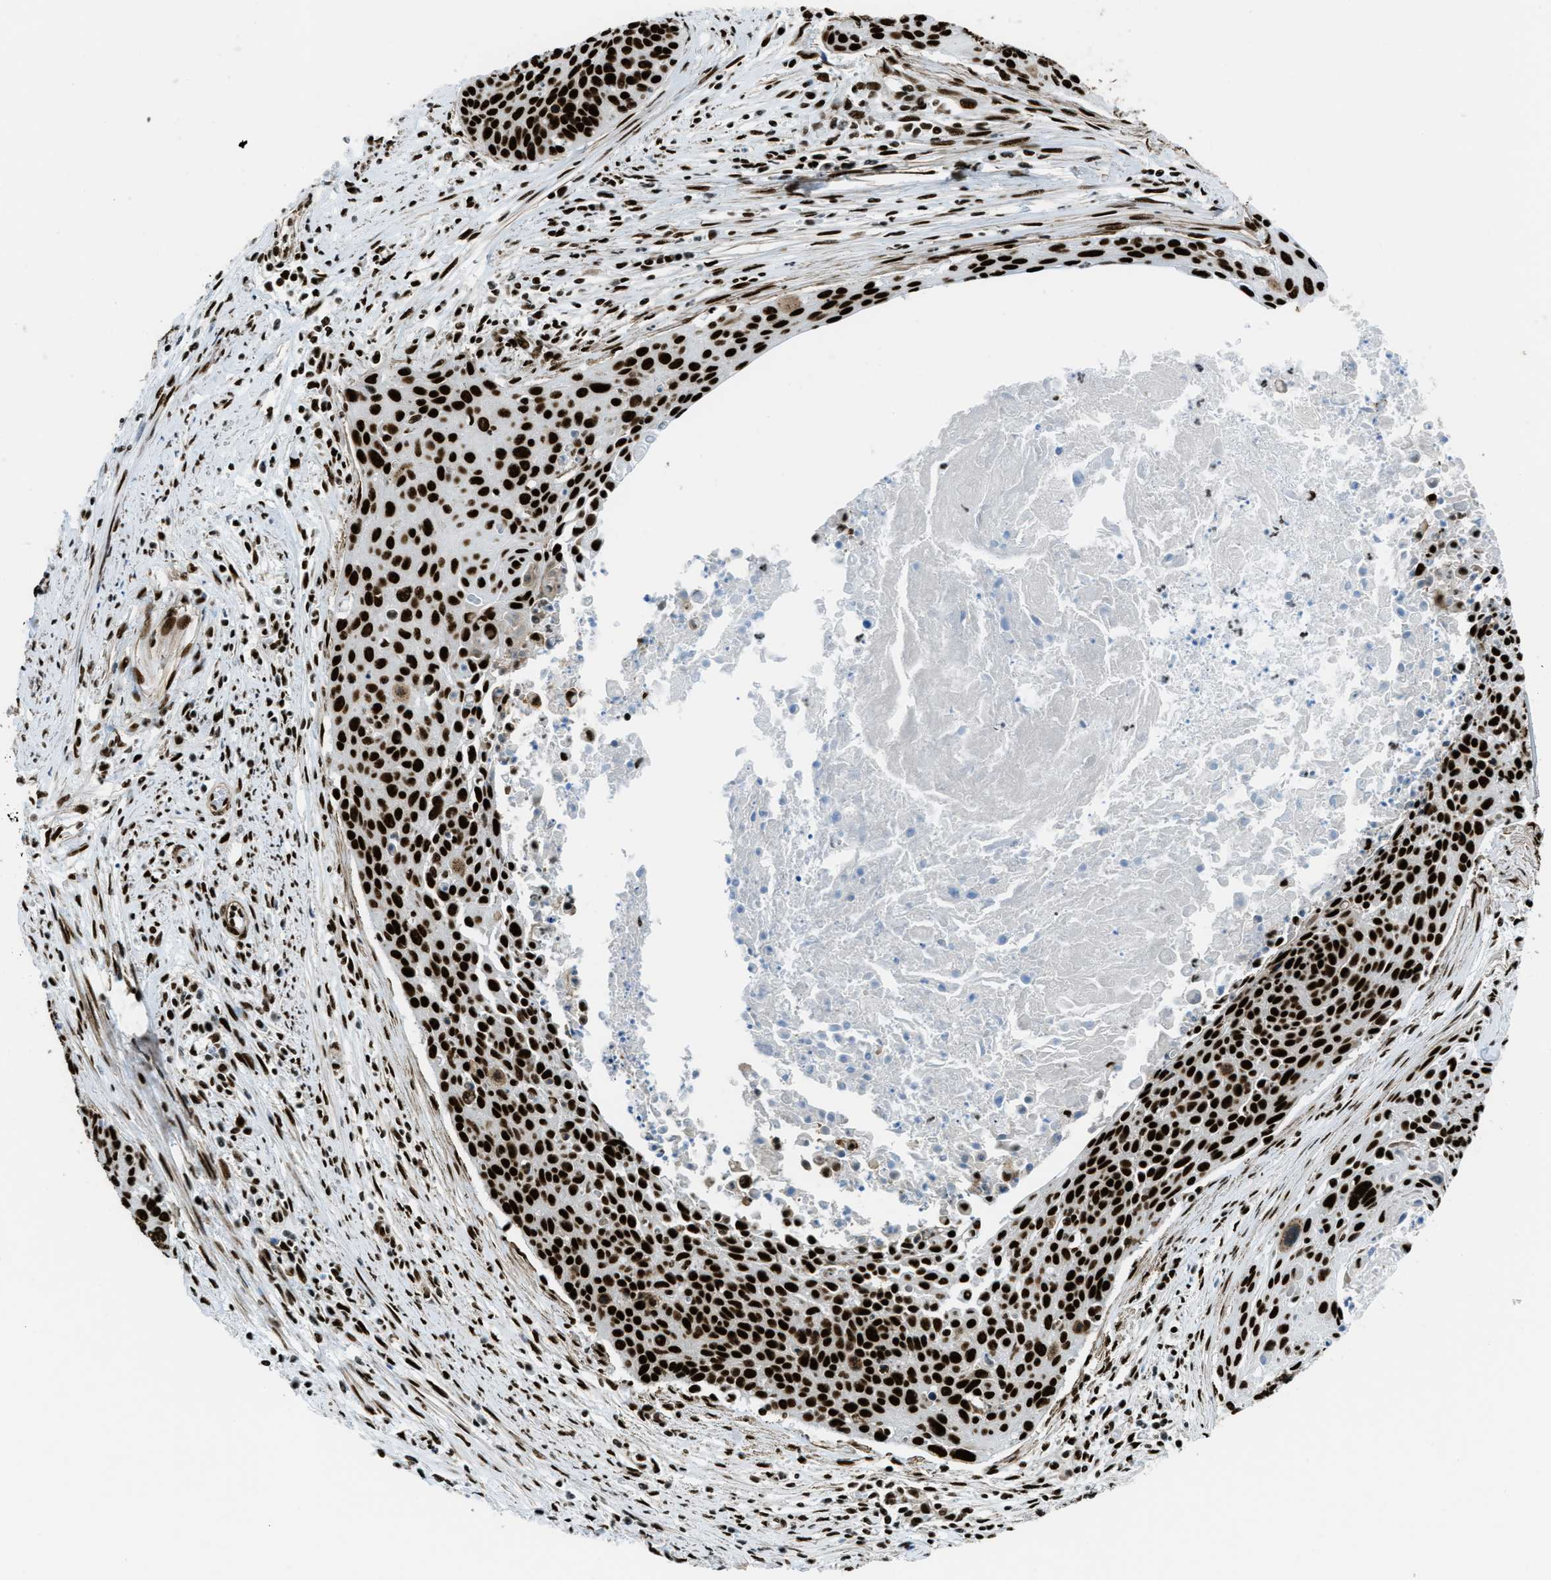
{"staining": {"intensity": "strong", "quantity": ">75%", "location": "nuclear"}, "tissue": "cervical cancer", "cell_type": "Tumor cells", "image_type": "cancer", "snomed": [{"axis": "morphology", "description": "Squamous cell carcinoma, NOS"}, {"axis": "topography", "description": "Cervix"}], "caption": "Immunohistochemical staining of human cervical squamous cell carcinoma exhibits strong nuclear protein staining in approximately >75% of tumor cells.", "gene": "ZNF207", "patient": {"sex": "female", "age": 55}}